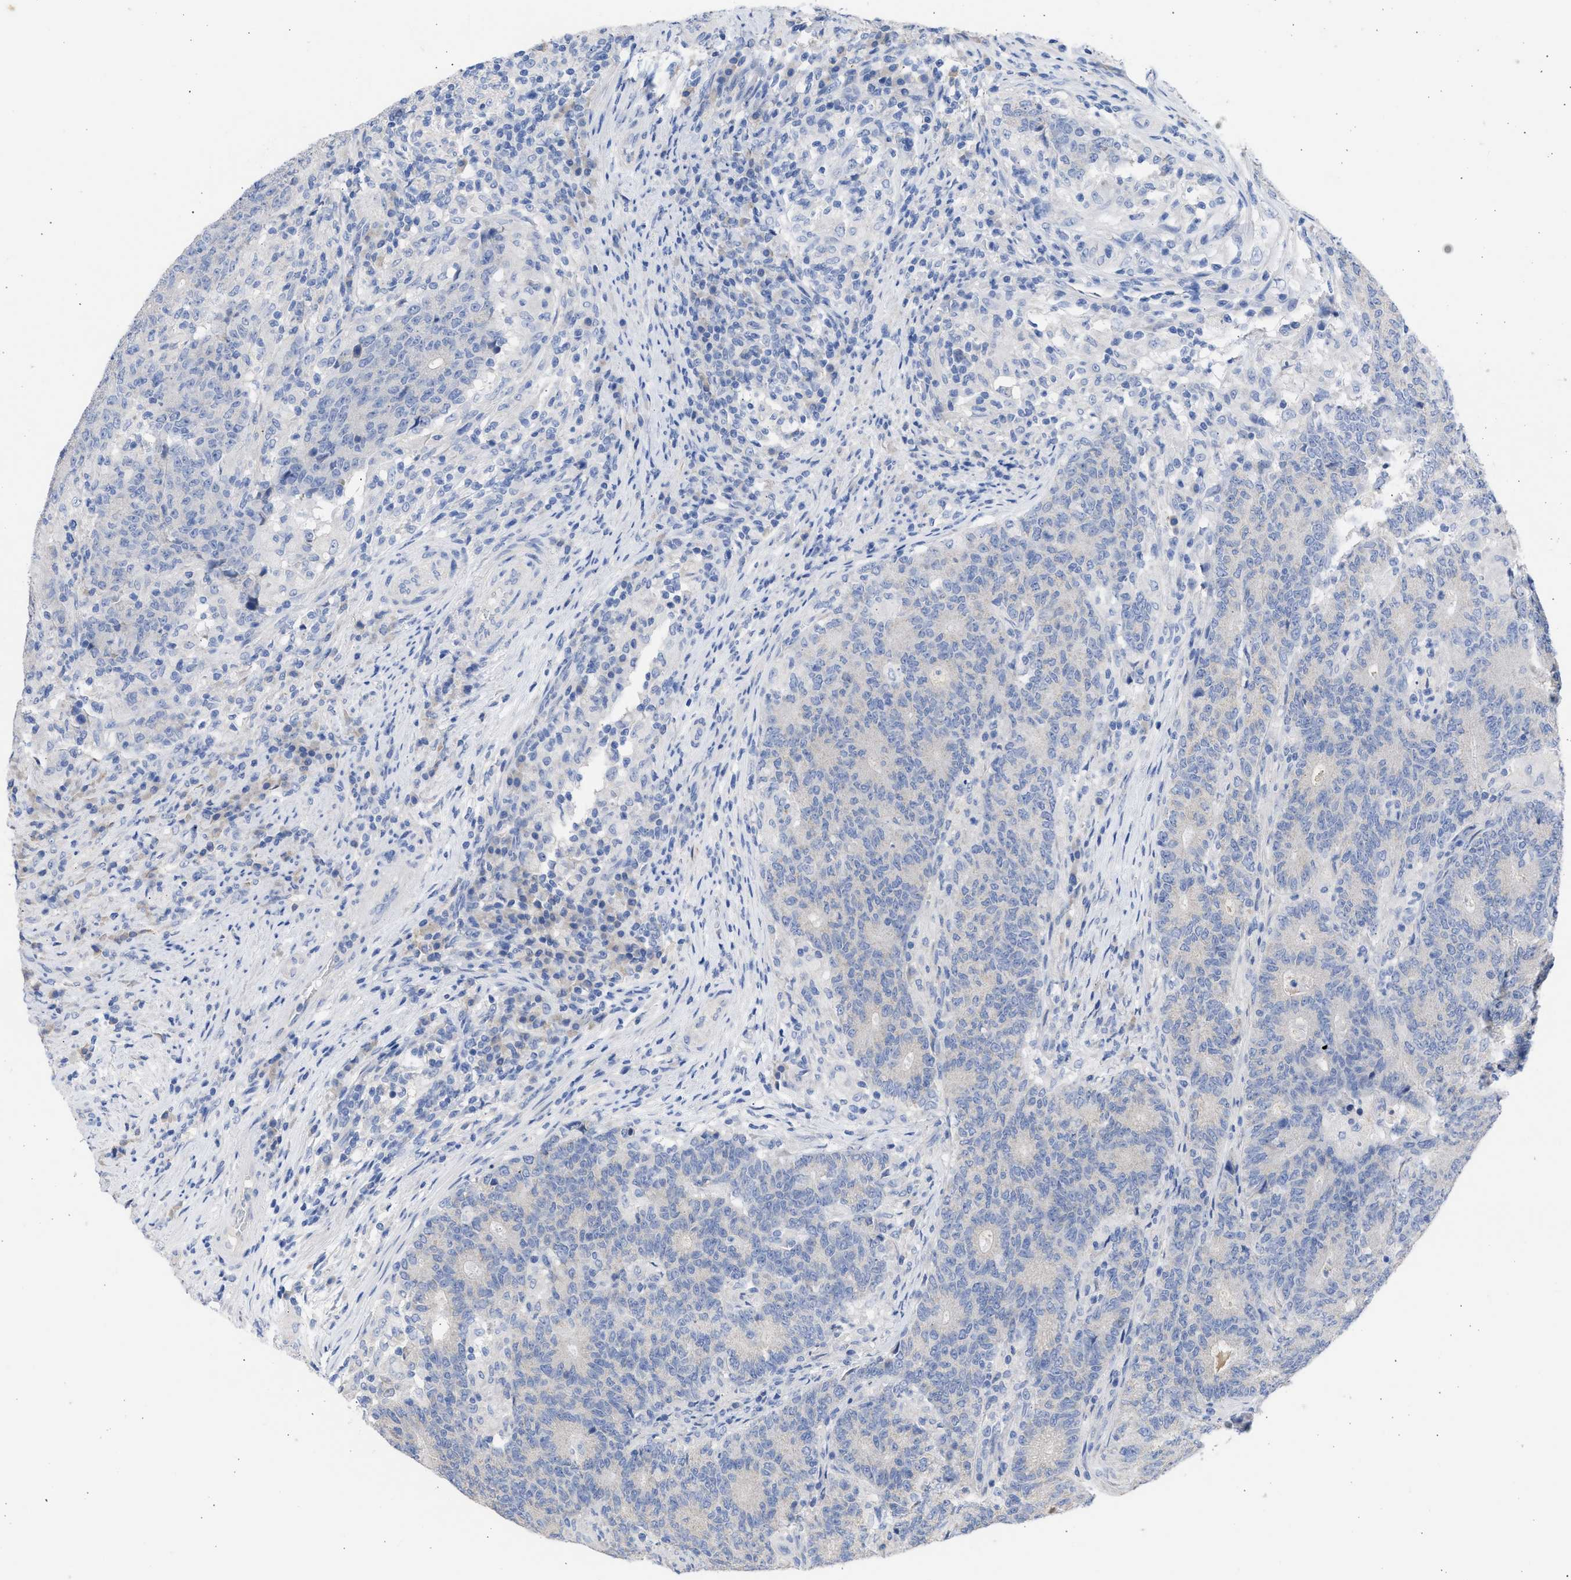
{"staining": {"intensity": "negative", "quantity": "none", "location": "none"}, "tissue": "colorectal cancer", "cell_type": "Tumor cells", "image_type": "cancer", "snomed": [{"axis": "morphology", "description": "Normal tissue, NOS"}, {"axis": "morphology", "description": "Adenocarcinoma, NOS"}, {"axis": "topography", "description": "Colon"}], "caption": "The IHC micrograph has no significant positivity in tumor cells of colorectal cancer (adenocarcinoma) tissue. The staining was performed using DAB to visualize the protein expression in brown, while the nuclei were stained in blue with hematoxylin (Magnification: 20x).", "gene": "RSPH1", "patient": {"sex": "female", "age": 75}}